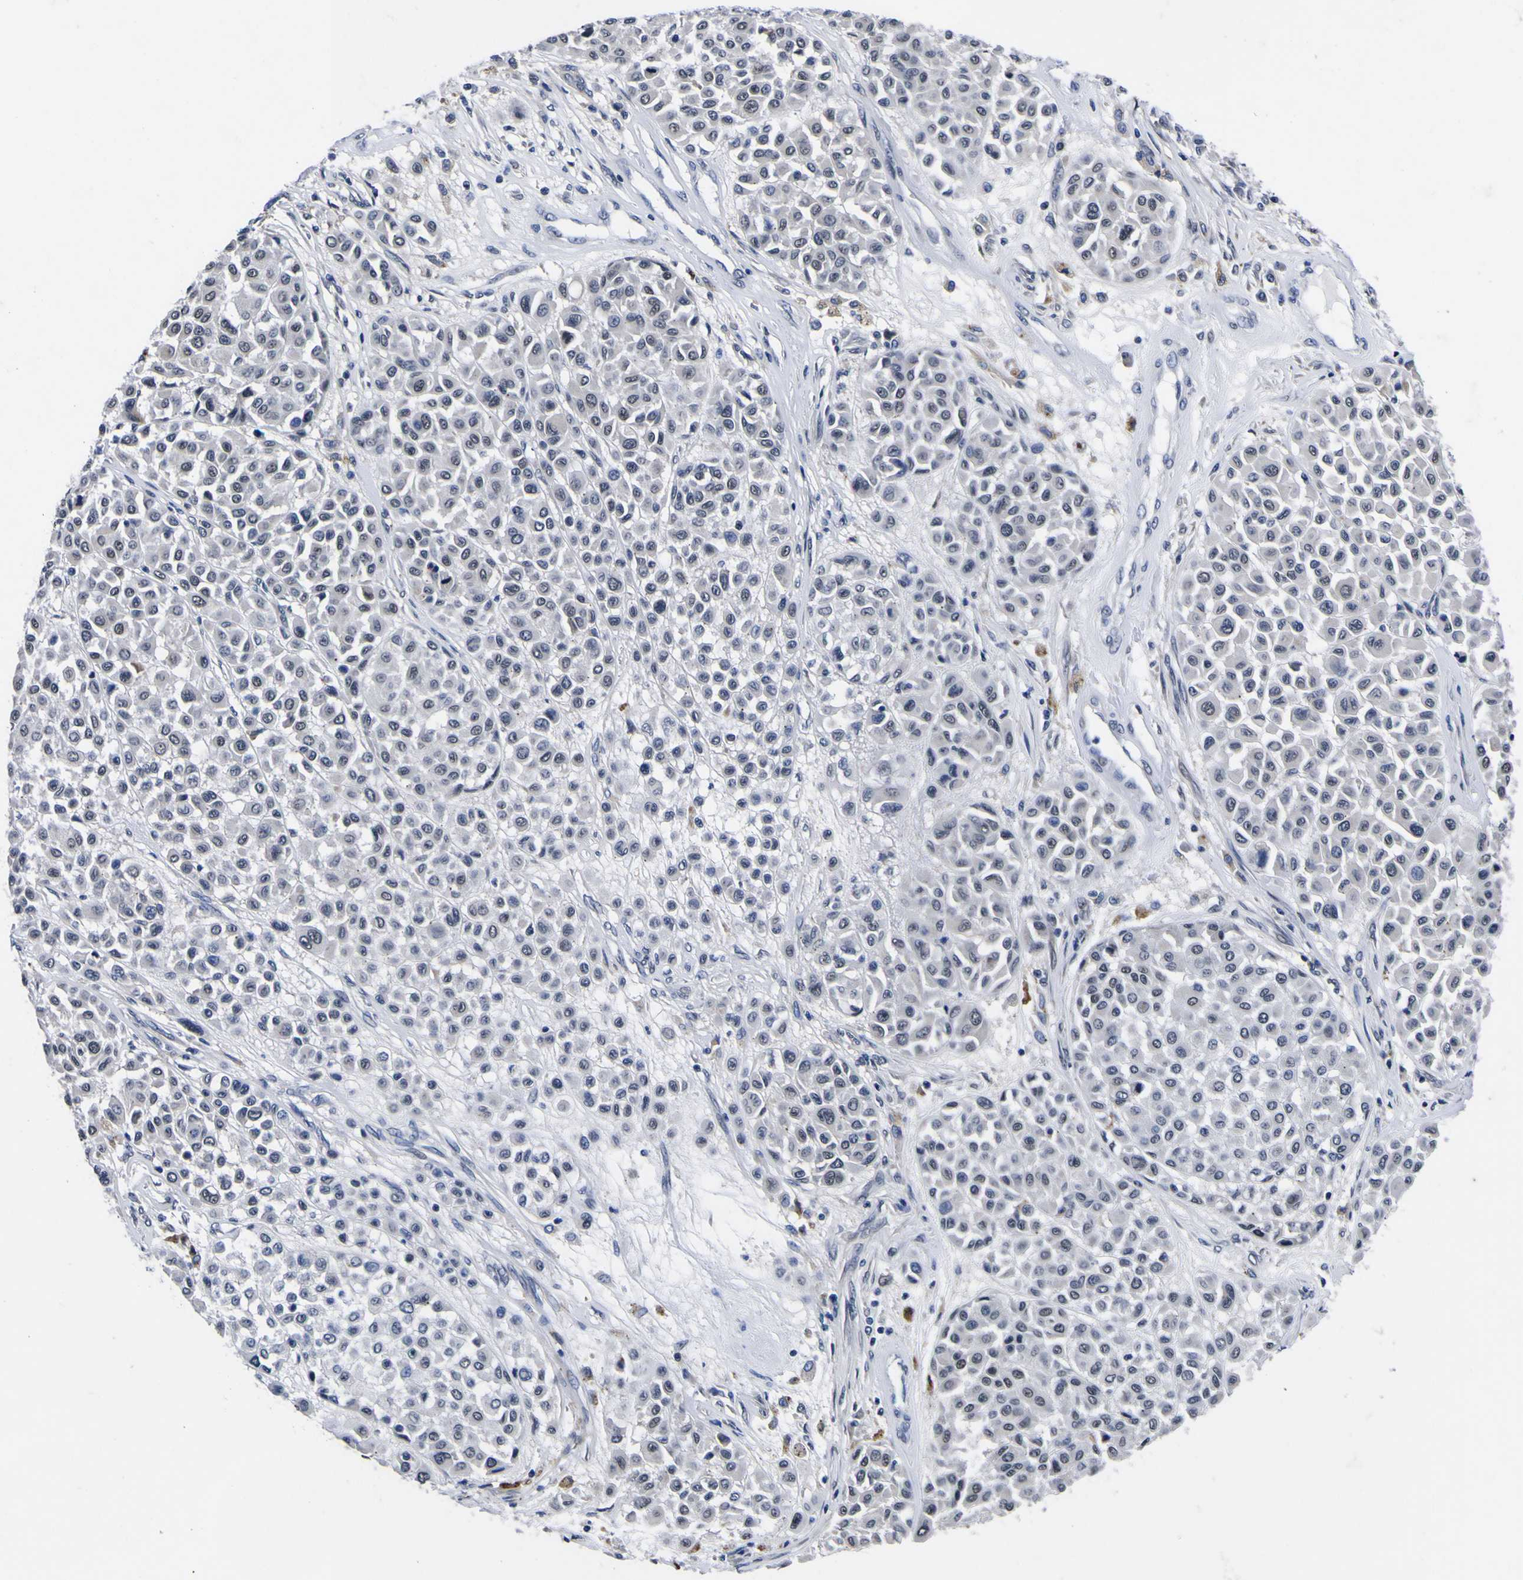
{"staining": {"intensity": "weak", "quantity": "<25%", "location": "nuclear"}, "tissue": "melanoma", "cell_type": "Tumor cells", "image_type": "cancer", "snomed": [{"axis": "morphology", "description": "Malignant melanoma, Metastatic site"}, {"axis": "topography", "description": "Soft tissue"}], "caption": "This is a photomicrograph of immunohistochemistry staining of malignant melanoma (metastatic site), which shows no staining in tumor cells. The staining was performed using DAB (3,3'-diaminobenzidine) to visualize the protein expression in brown, while the nuclei were stained in blue with hematoxylin (Magnification: 20x).", "gene": "IGFLR1", "patient": {"sex": "male", "age": 41}}